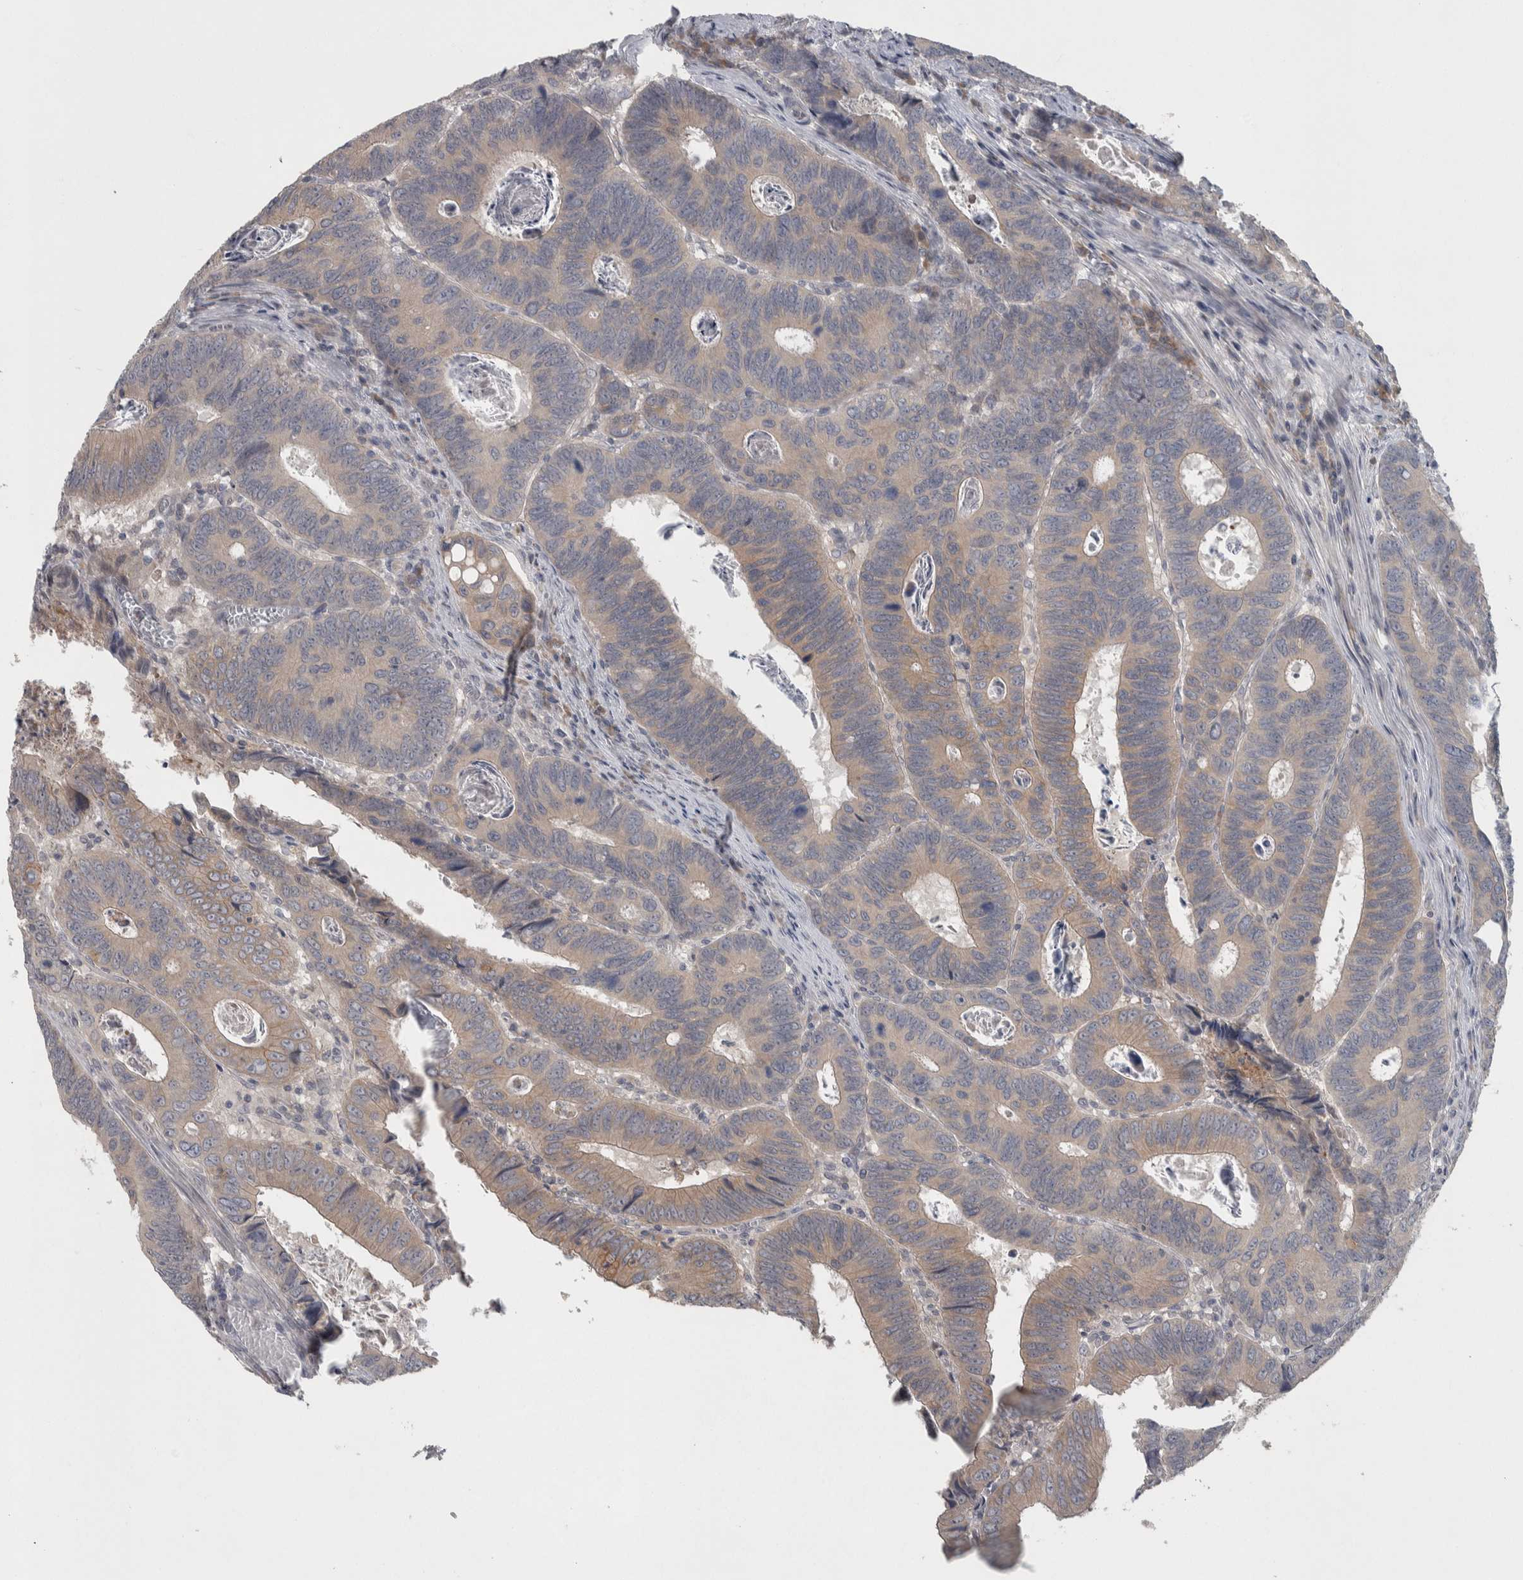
{"staining": {"intensity": "weak", "quantity": "25%-75%", "location": "cytoplasmic/membranous"}, "tissue": "colorectal cancer", "cell_type": "Tumor cells", "image_type": "cancer", "snomed": [{"axis": "morphology", "description": "Adenocarcinoma, NOS"}, {"axis": "topography", "description": "Colon"}], "caption": "Brown immunohistochemical staining in adenocarcinoma (colorectal) shows weak cytoplasmic/membranous staining in approximately 25%-75% of tumor cells.", "gene": "SRP68", "patient": {"sex": "male", "age": 72}}